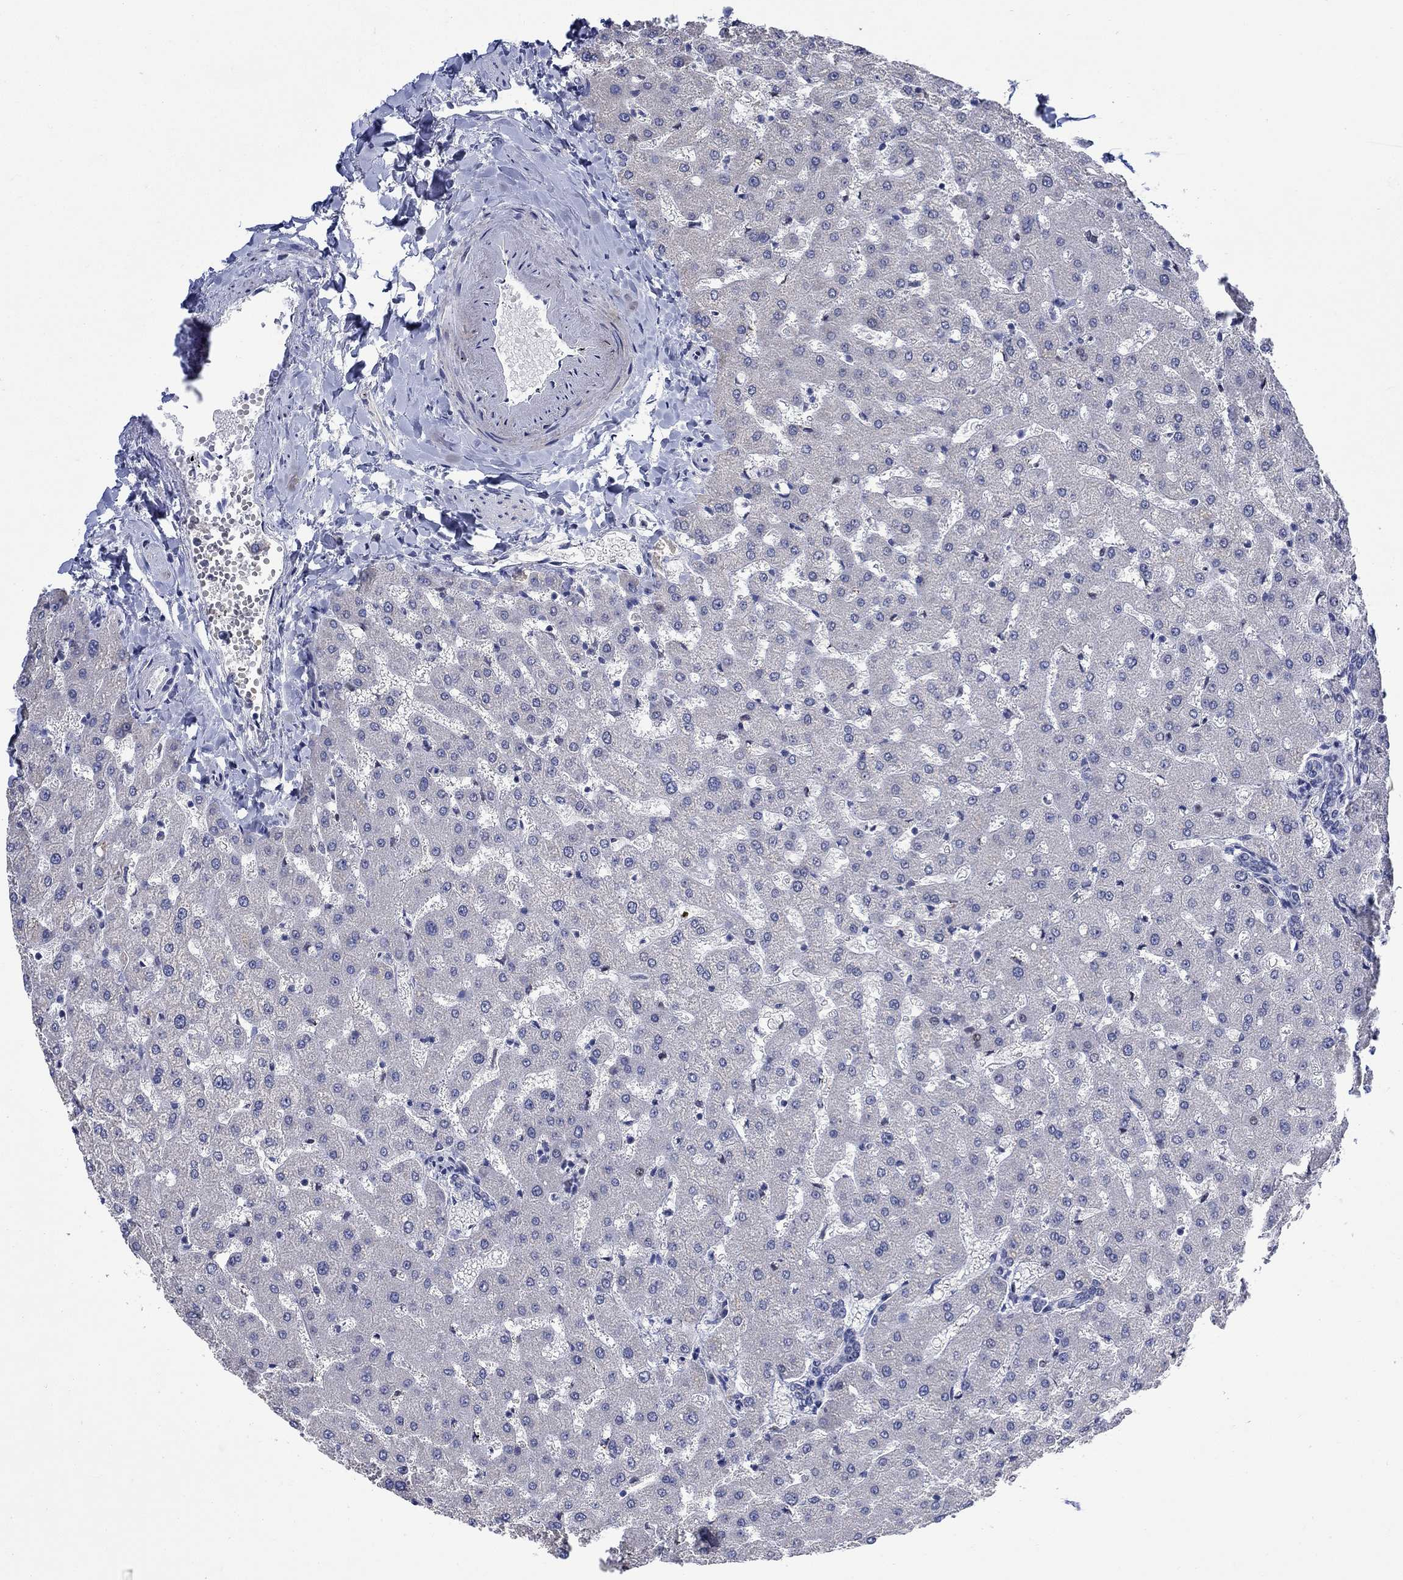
{"staining": {"intensity": "negative", "quantity": "none", "location": "none"}, "tissue": "liver", "cell_type": "Cholangiocytes", "image_type": "normal", "snomed": [{"axis": "morphology", "description": "Normal tissue, NOS"}, {"axis": "topography", "description": "Liver"}], "caption": "Immunohistochemistry (IHC) histopathology image of benign liver: human liver stained with DAB (3,3'-diaminobenzidine) reveals no significant protein staining in cholangiocytes. (DAB immunohistochemistry (IHC) visualized using brightfield microscopy, high magnification).", "gene": "DLK1", "patient": {"sex": "female", "age": 50}}